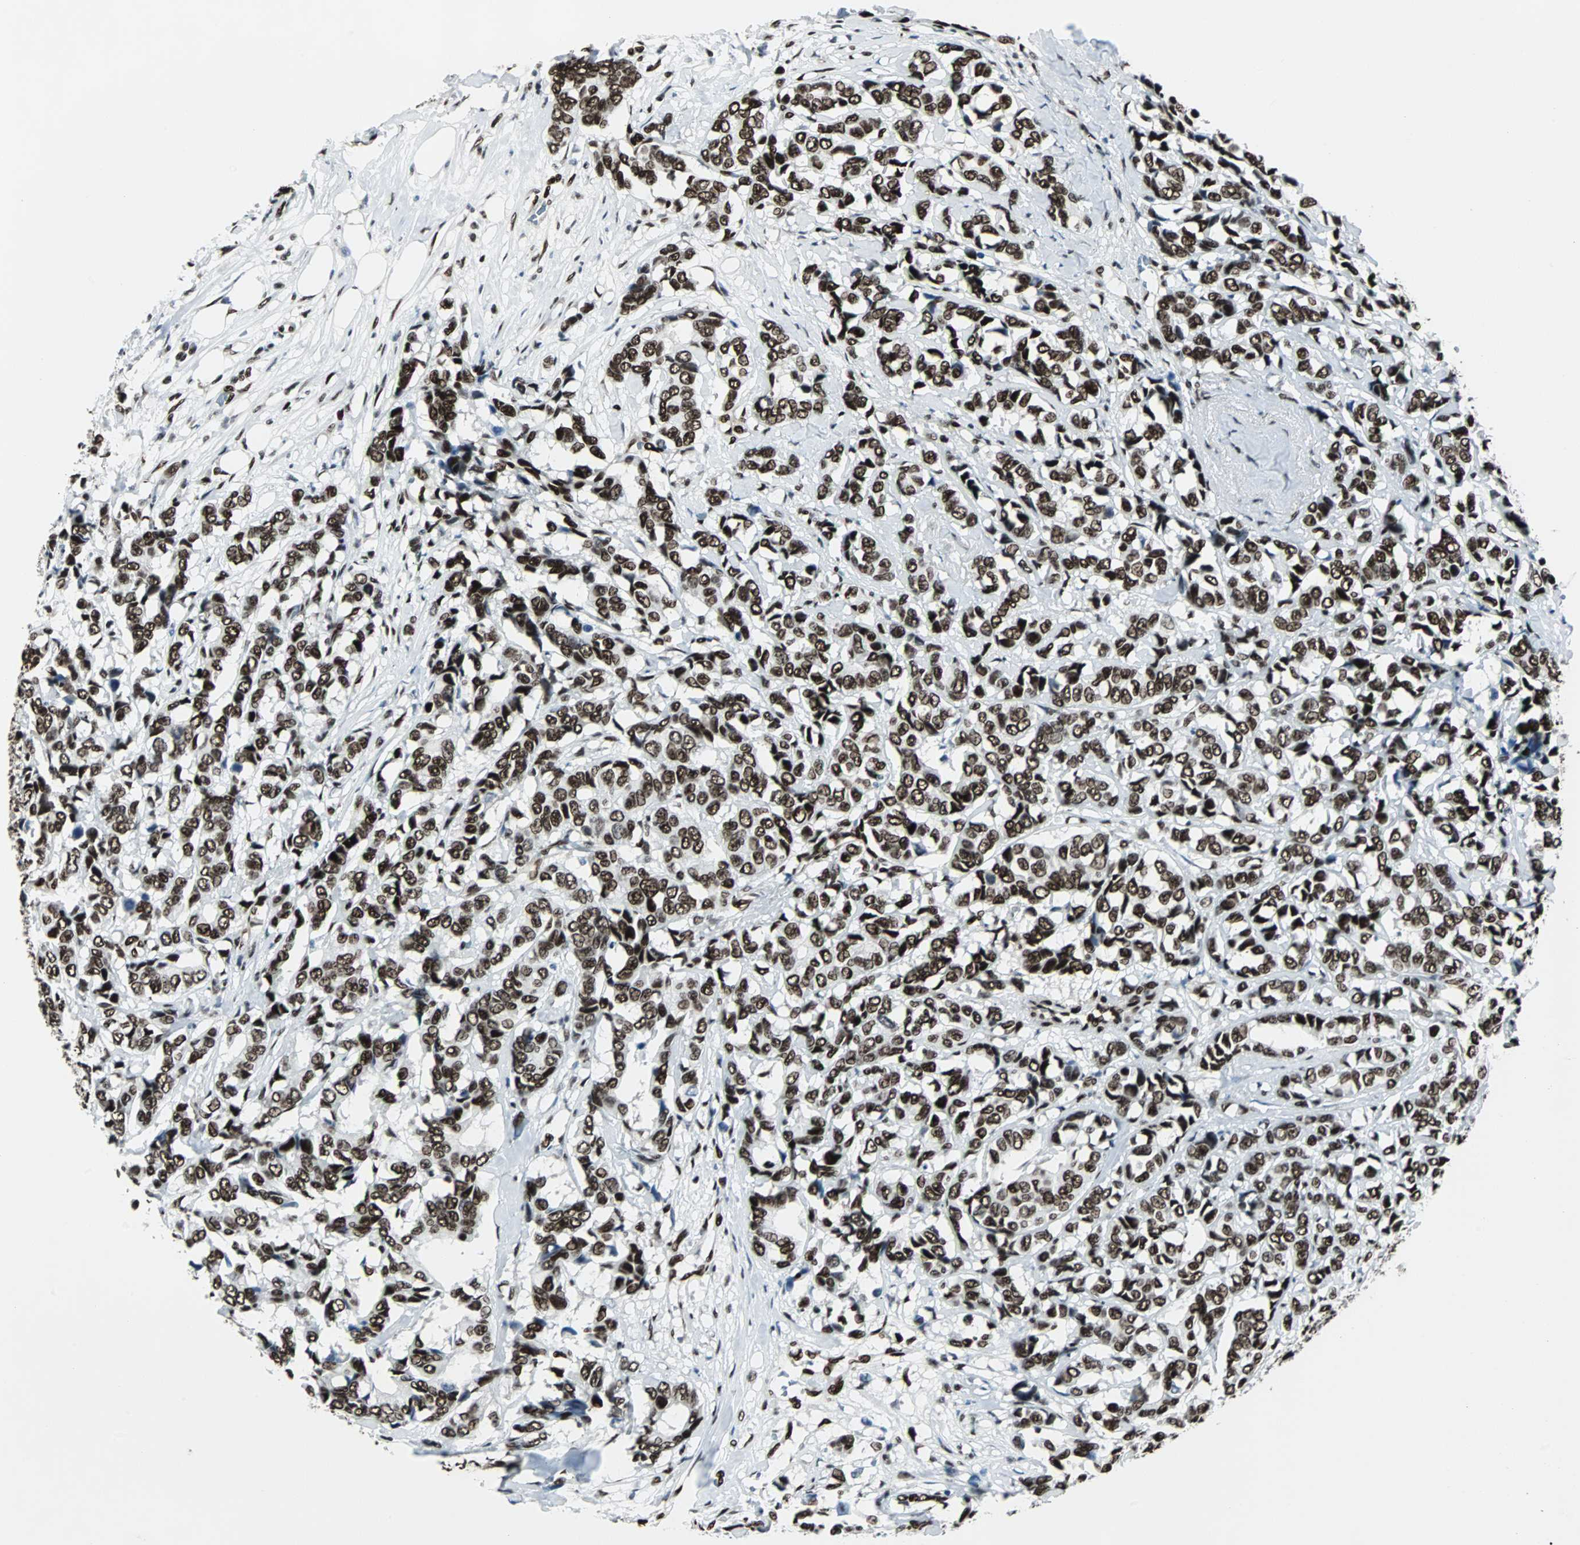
{"staining": {"intensity": "strong", "quantity": ">75%", "location": "nuclear"}, "tissue": "breast cancer", "cell_type": "Tumor cells", "image_type": "cancer", "snomed": [{"axis": "morphology", "description": "Duct carcinoma"}, {"axis": "topography", "description": "Breast"}], "caption": "A brown stain labels strong nuclear staining of a protein in human invasive ductal carcinoma (breast) tumor cells.", "gene": "MEF2D", "patient": {"sex": "female", "age": 87}}